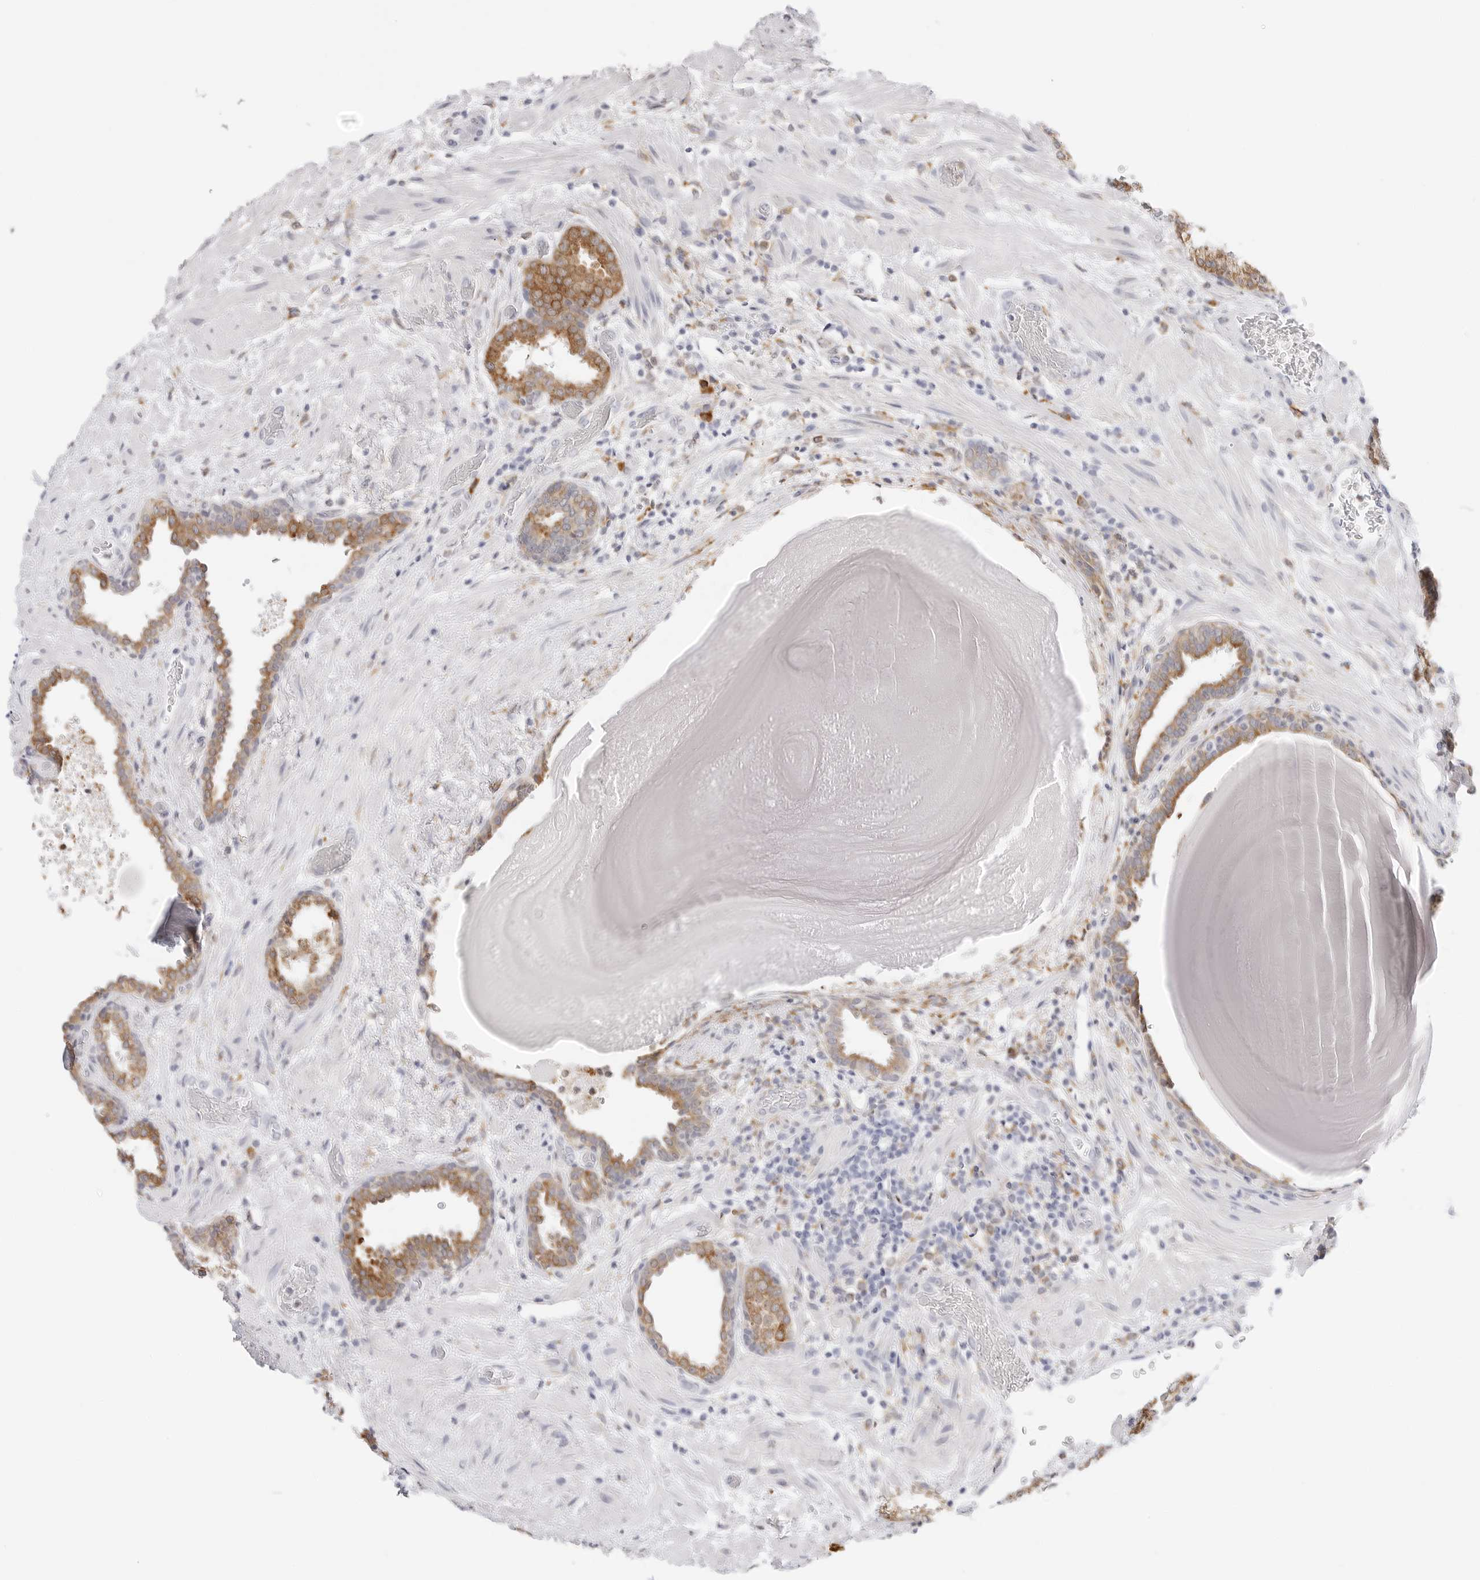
{"staining": {"intensity": "moderate", "quantity": ">75%", "location": "cytoplasmic/membranous"}, "tissue": "prostate", "cell_type": "Glandular cells", "image_type": "normal", "snomed": [{"axis": "morphology", "description": "Normal tissue, NOS"}, {"axis": "topography", "description": "Prostate"}], "caption": "Prostate stained for a protein demonstrates moderate cytoplasmic/membranous positivity in glandular cells.", "gene": "THEM4", "patient": {"sex": "male", "age": 48}}